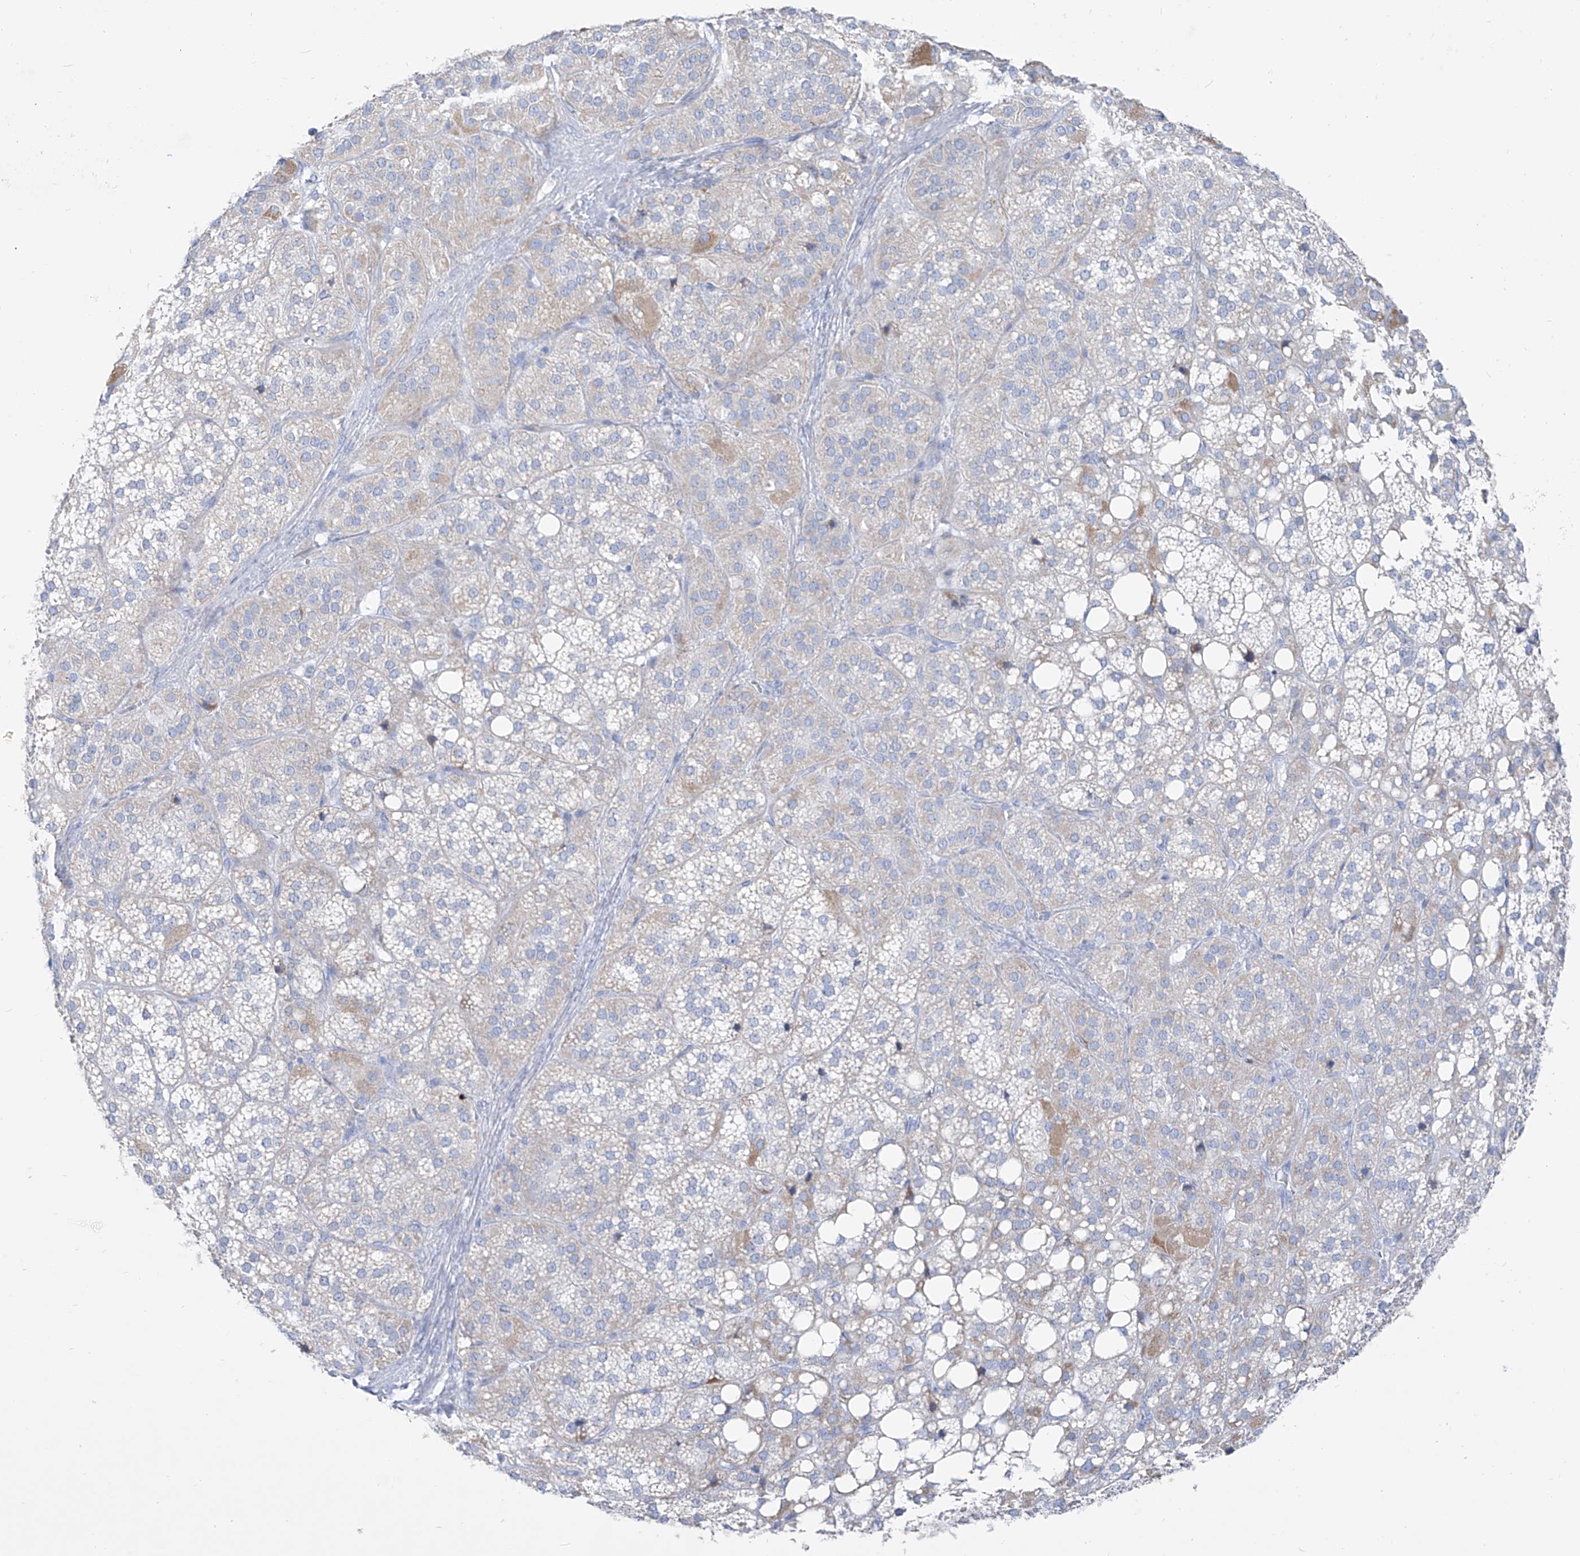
{"staining": {"intensity": "moderate", "quantity": "<25%", "location": "cytoplasmic/membranous"}, "tissue": "adrenal gland", "cell_type": "Glandular cells", "image_type": "normal", "snomed": [{"axis": "morphology", "description": "Normal tissue, NOS"}, {"axis": "topography", "description": "Adrenal gland"}], "caption": "Human adrenal gland stained for a protein (brown) displays moderate cytoplasmic/membranous positive positivity in approximately <25% of glandular cells.", "gene": "FRS3", "patient": {"sex": "female", "age": 59}}